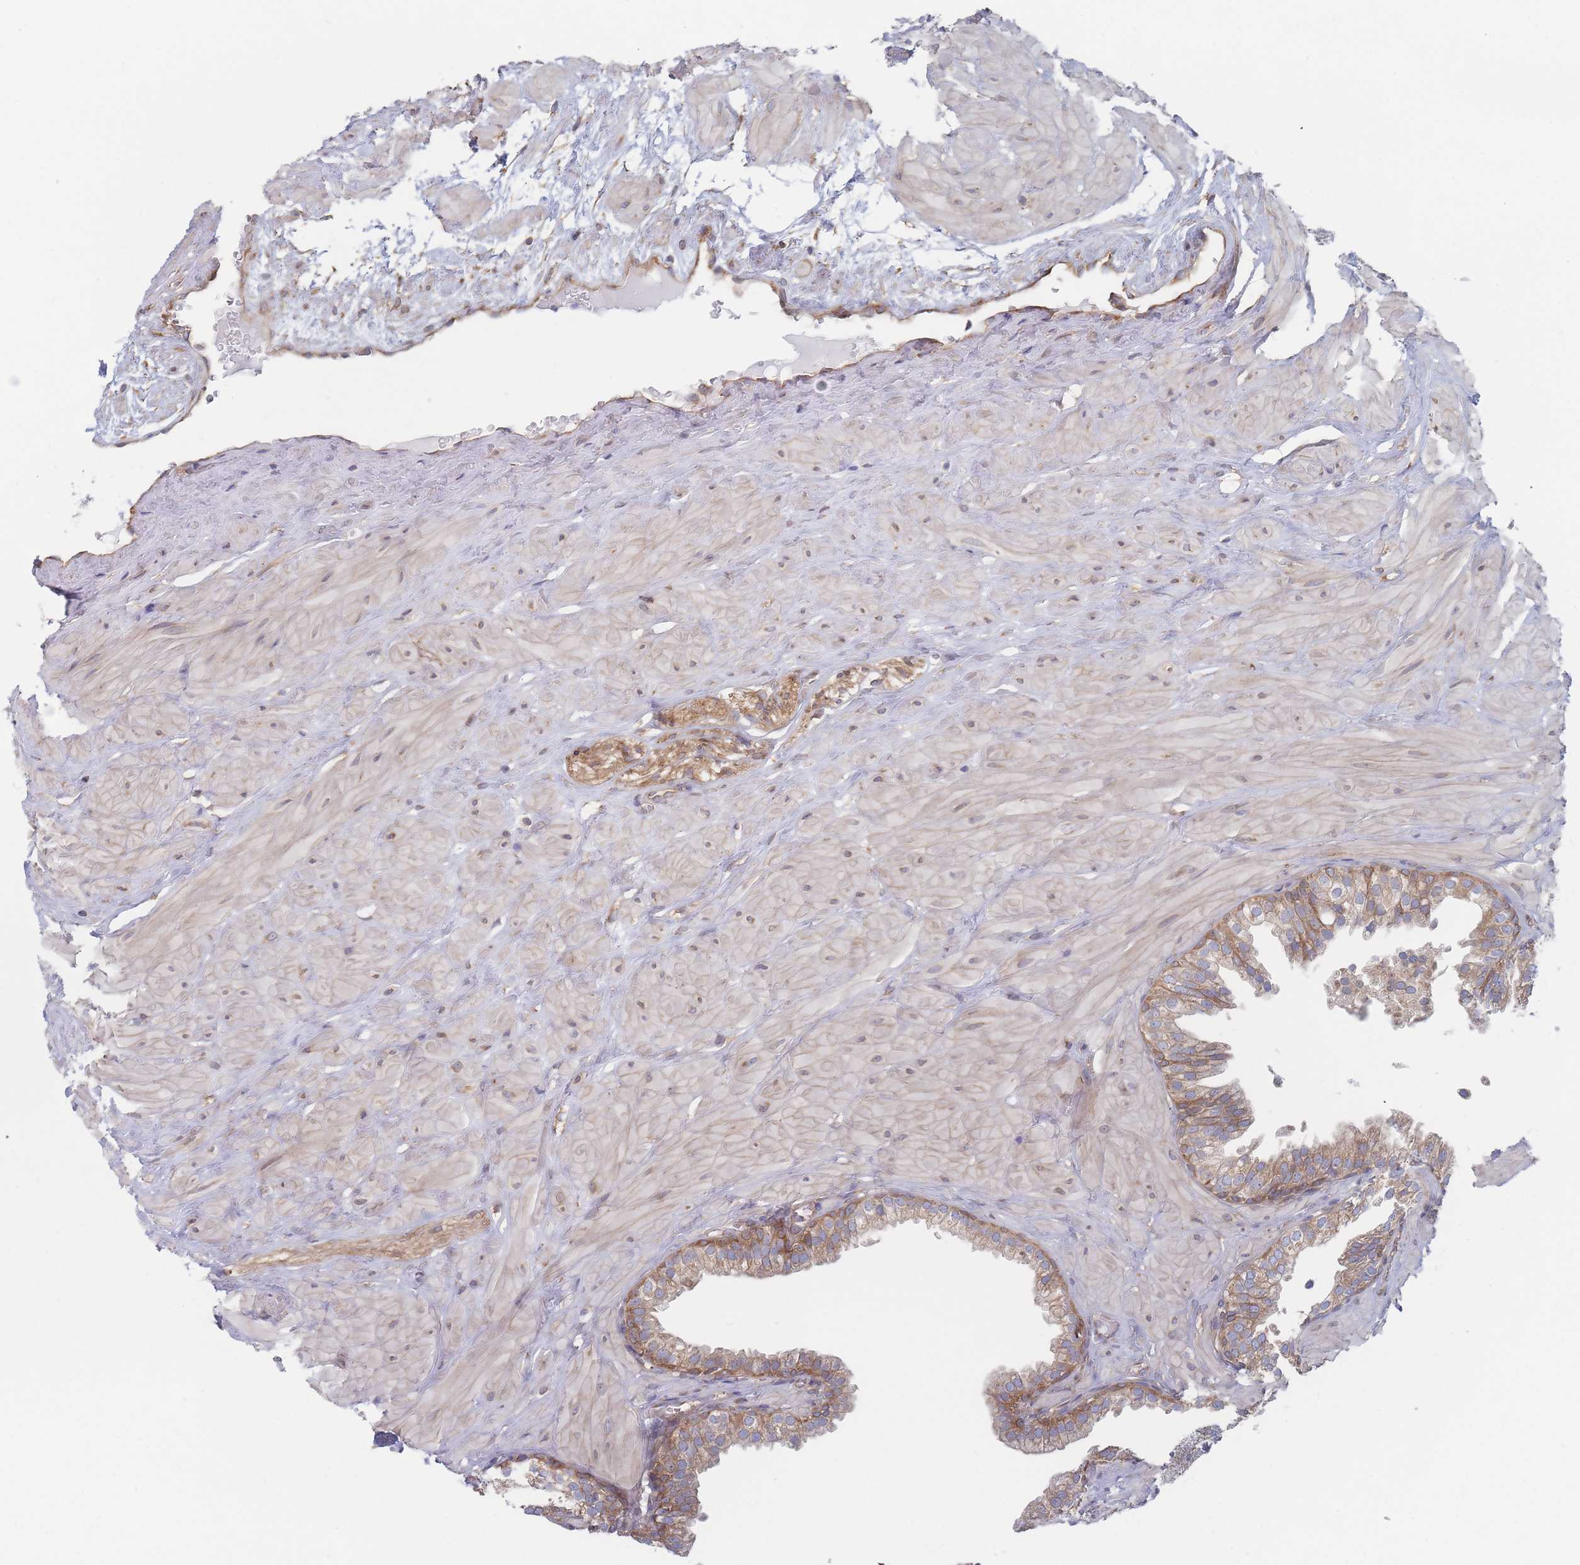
{"staining": {"intensity": "moderate", "quantity": "25%-75%", "location": "cytoplasmic/membranous"}, "tissue": "prostate", "cell_type": "Glandular cells", "image_type": "normal", "snomed": [{"axis": "morphology", "description": "Normal tissue, NOS"}, {"axis": "topography", "description": "Prostate"}, {"axis": "topography", "description": "Peripheral nerve tissue"}], "caption": "Immunohistochemical staining of normal prostate demonstrates moderate cytoplasmic/membranous protein expression in about 25%-75% of glandular cells. Using DAB (brown) and hematoxylin (blue) stains, captured at high magnification using brightfield microscopy.", "gene": "KDSR", "patient": {"sex": "male", "age": 55}}